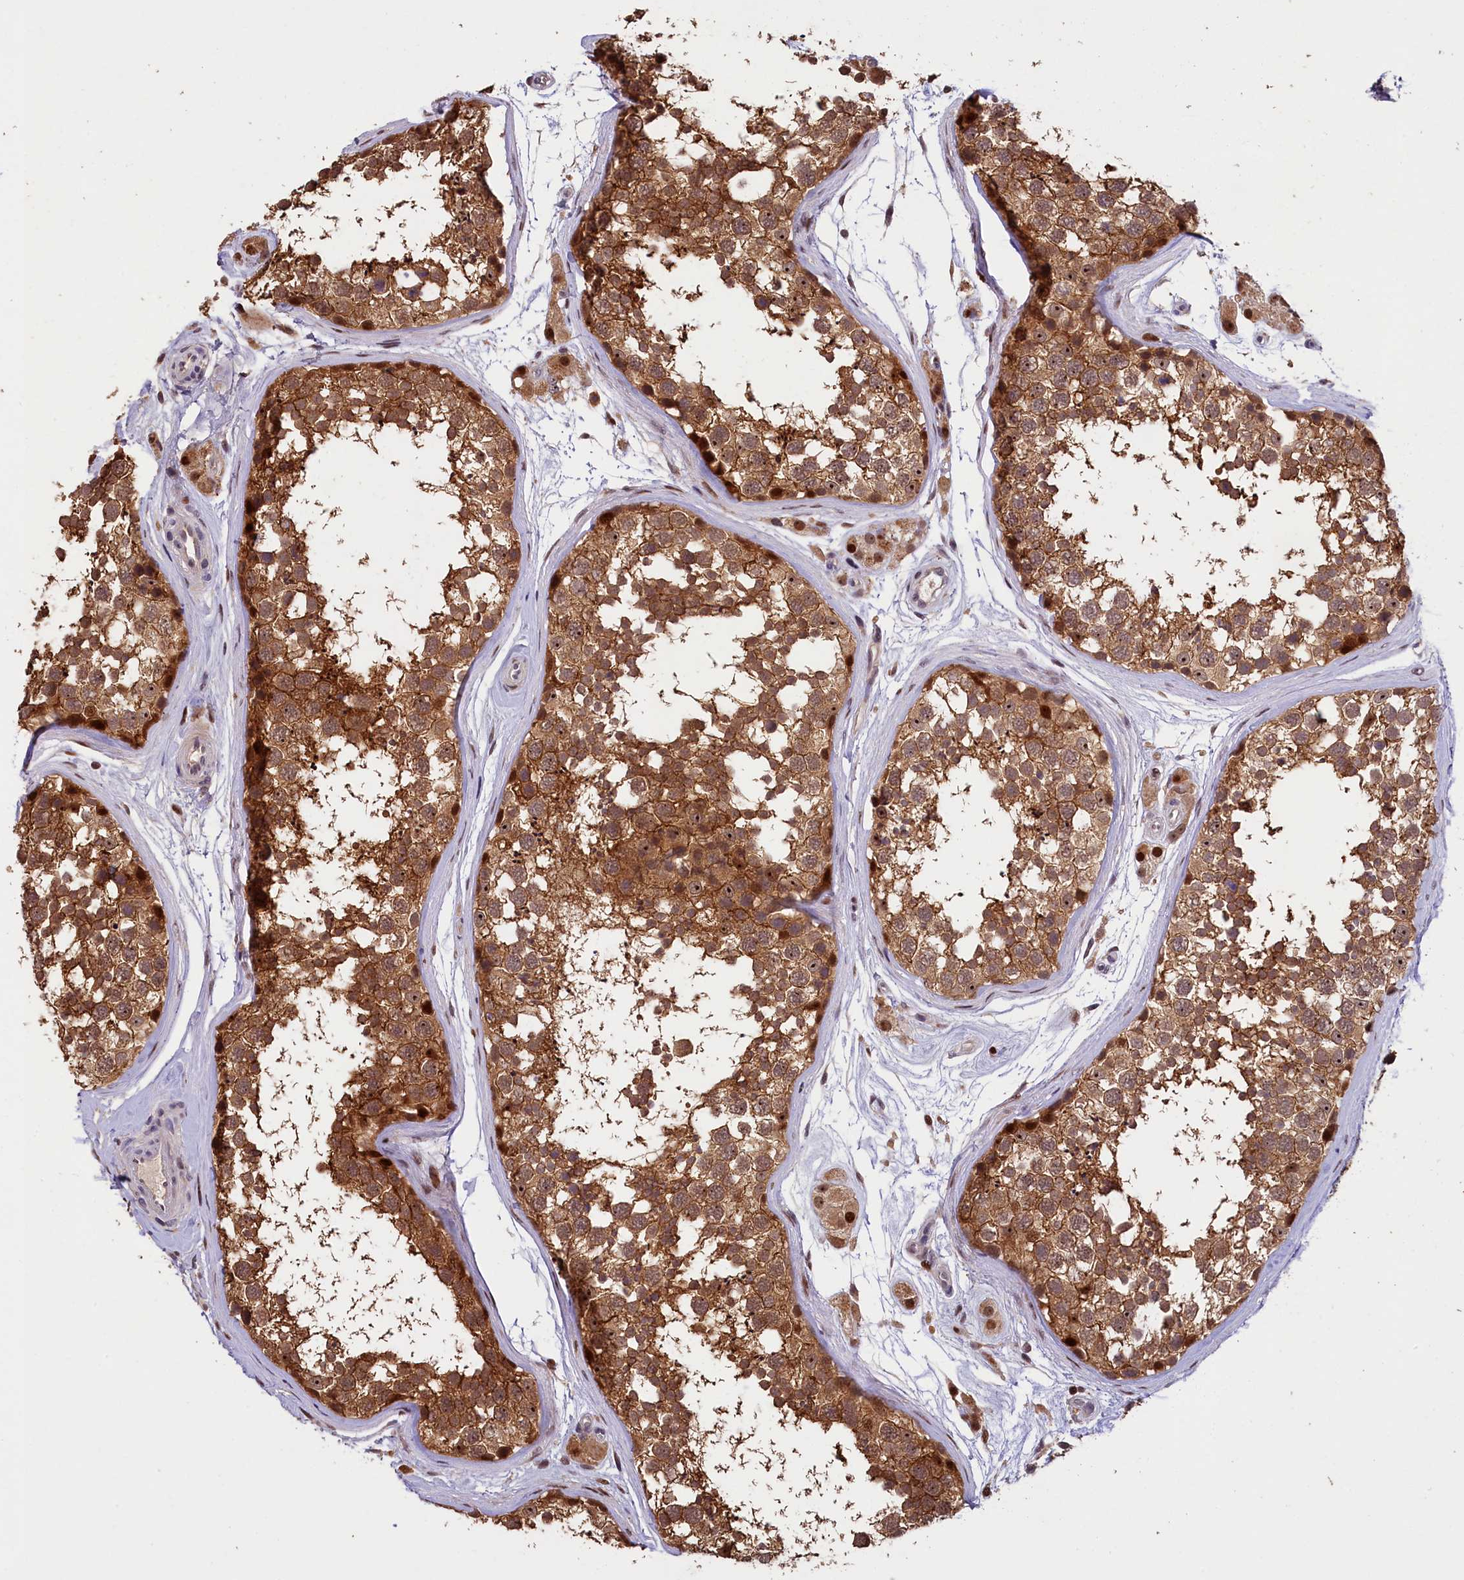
{"staining": {"intensity": "strong", "quantity": ">75%", "location": "cytoplasmic/membranous"}, "tissue": "testis", "cell_type": "Cells in seminiferous ducts", "image_type": "normal", "snomed": [{"axis": "morphology", "description": "Normal tissue, NOS"}, {"axis": "topography", "description": "Testis"}], "caption": "Benign testis displays strong cytoplasmic/membranous staining in about >75% of cells in seminiferous ducts, visualized by immunohistochemistry. Using DAB (3,3'-diaminobenzidine) (brown) and hematoxylin (blue) stains, captured at high magnification using brightfield microscopy.", "gene": "PHAF1", "patient": {"sex": "male", "age": 56}}